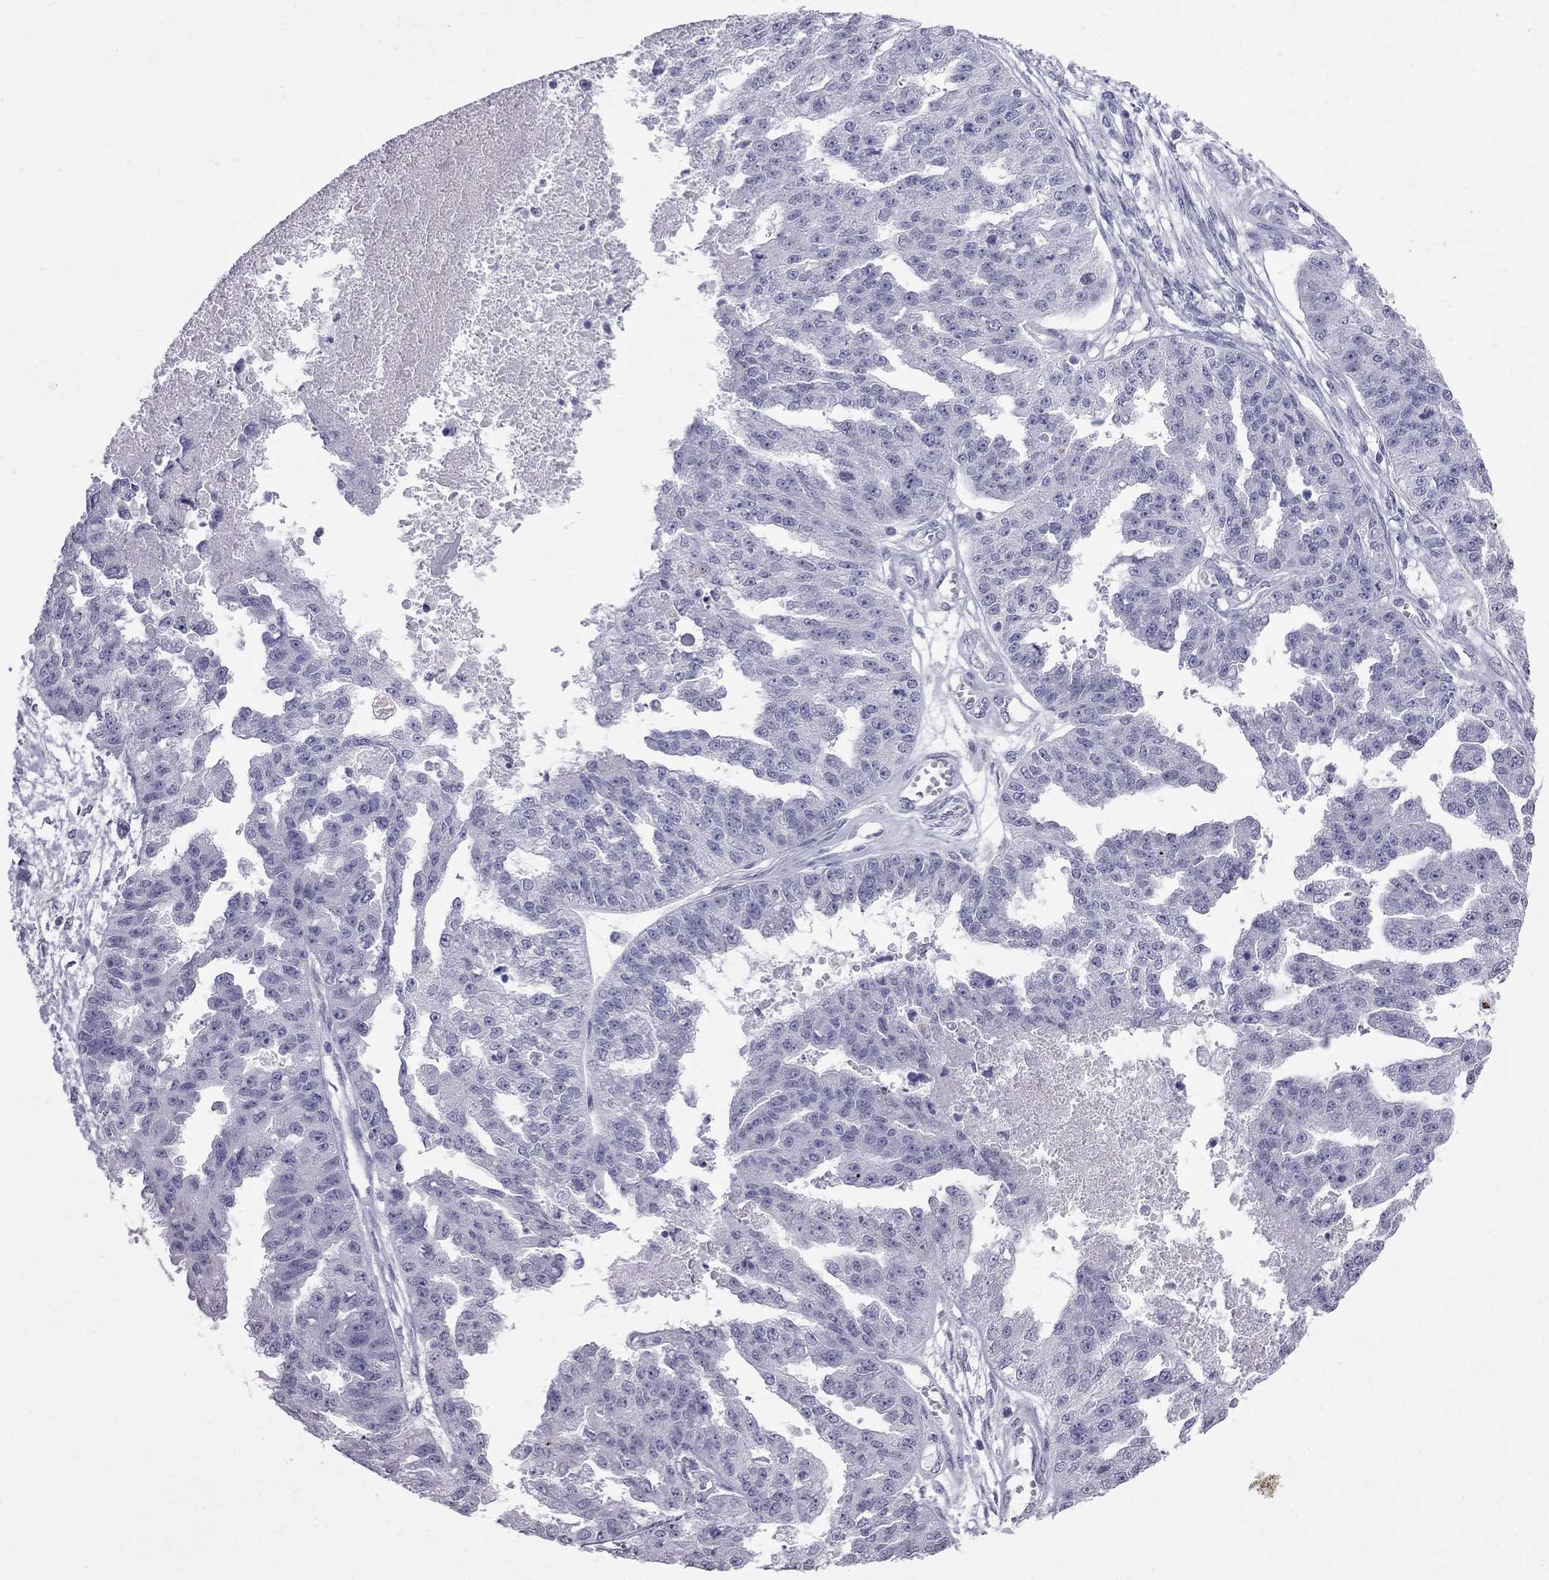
{"staining": {"intensity": "negative", "quantity": "none", "location": "none"}, "tissue": "ovarian cancer", "cell_type": "Tumor cells", "image_type": "cancer", "snomed": [{"axis": "morphology", "description": "Cystadenocarcinoma, serous, NOS"}, {"axis": "topography", "description": "Ovary"}], "caption": "Protein analysis of ovarian cancer exhibits no significant positivity in tumor cells.", "gene": "MUC15", "patient": {"sex": "female", "age": 58}}